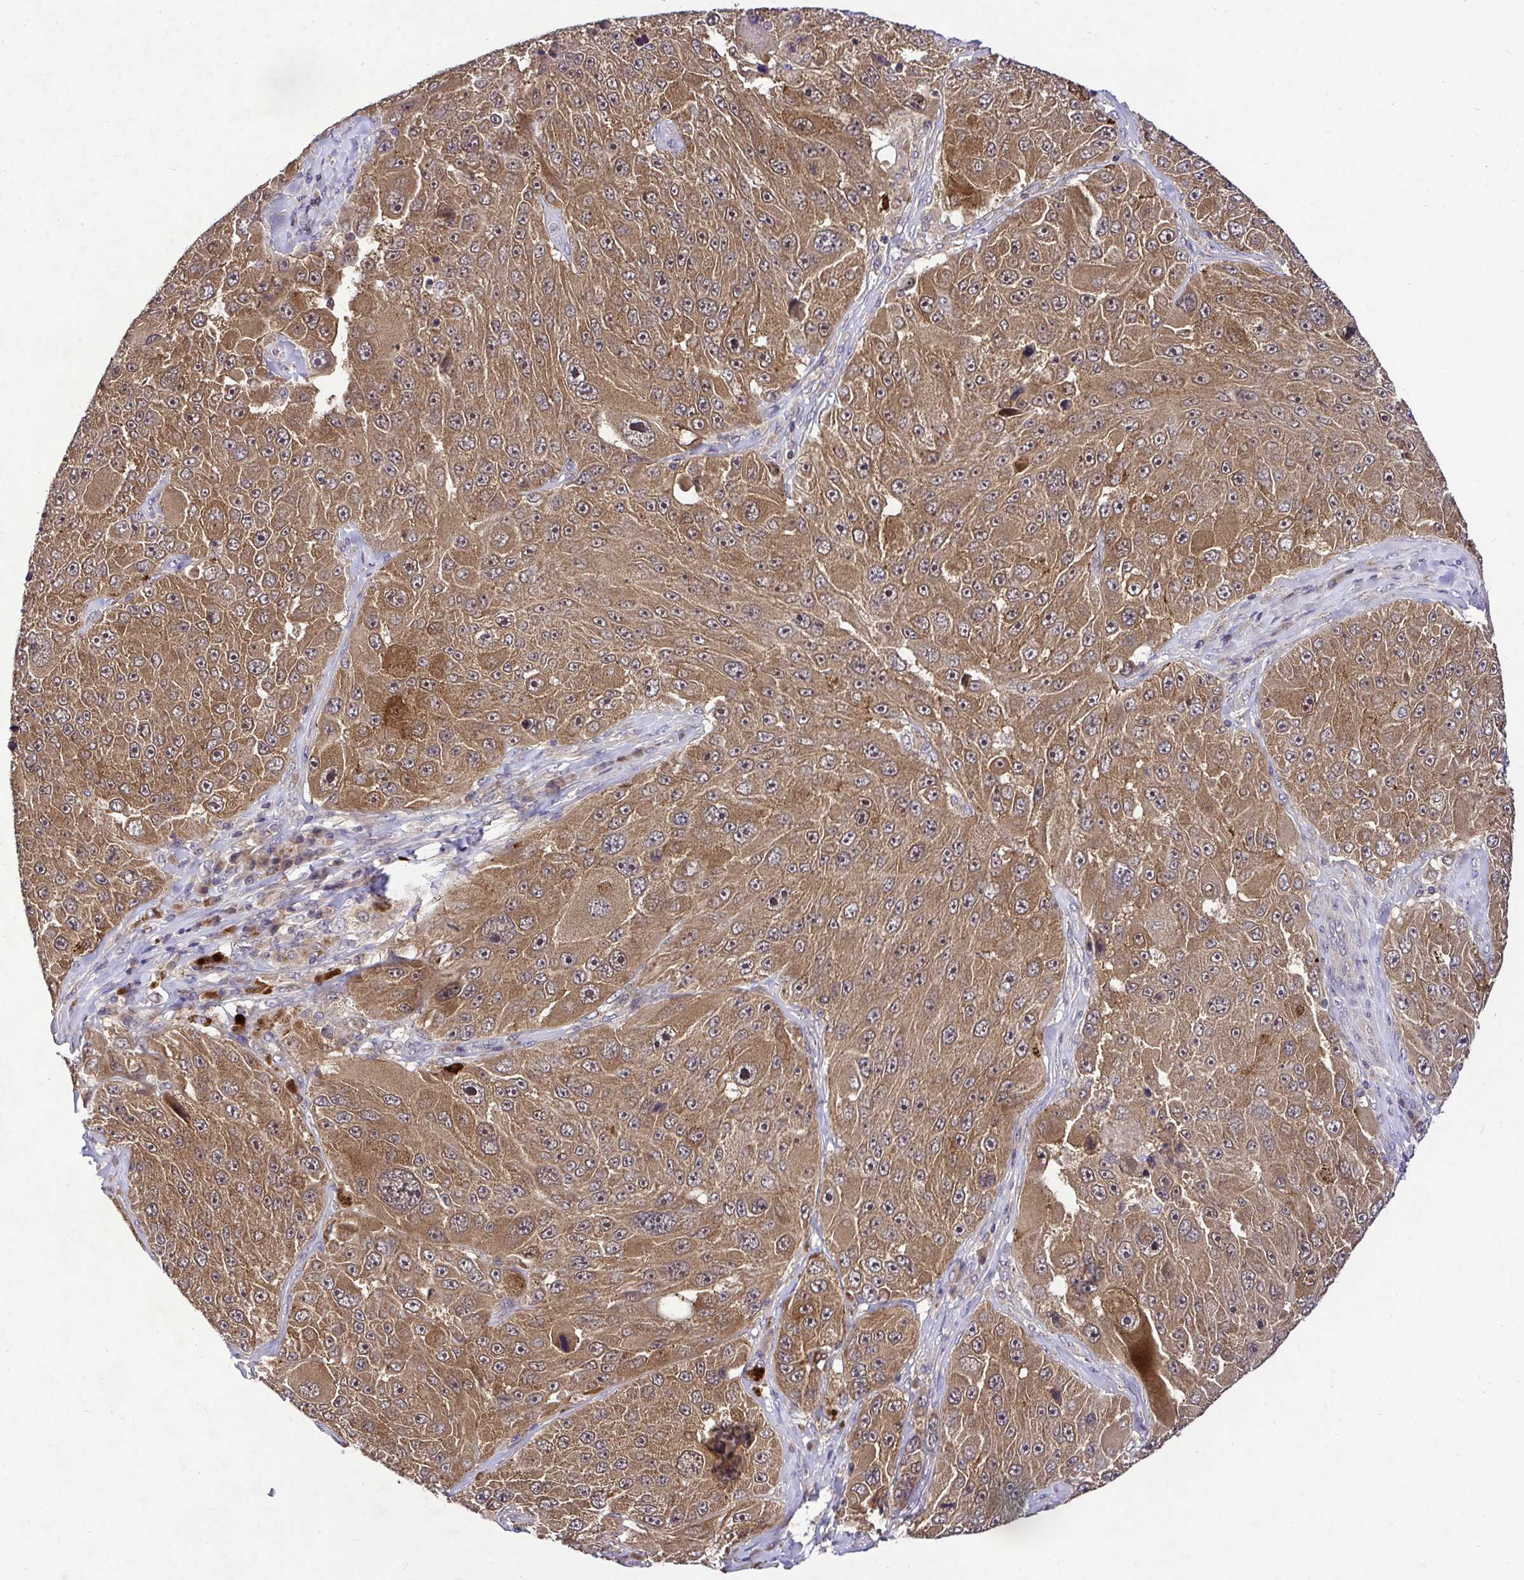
{"staining": {"intensity": "moderate", "quantity": ">75%", "location": "cytoplasmic/membranous,nuclear"}, "tissue": "melanoma", "cell_type": "Tumor cells", "image_type": "cancer", "snomed": [{"axis": "morphology", "description": "Malignant melanoma, Metastatic site"}, {"axis": "topography", "description": "Lymph node"}], "caption": "Malignant melanoma (metastatic site) was stained to show a protein in brown. There is medium levels of moderate cytoplasmic/membranous and nuclear expression in about >75% of tumor cells.", "gene": "UBE2M", "patient": {"sex": "male", "age": 62}}